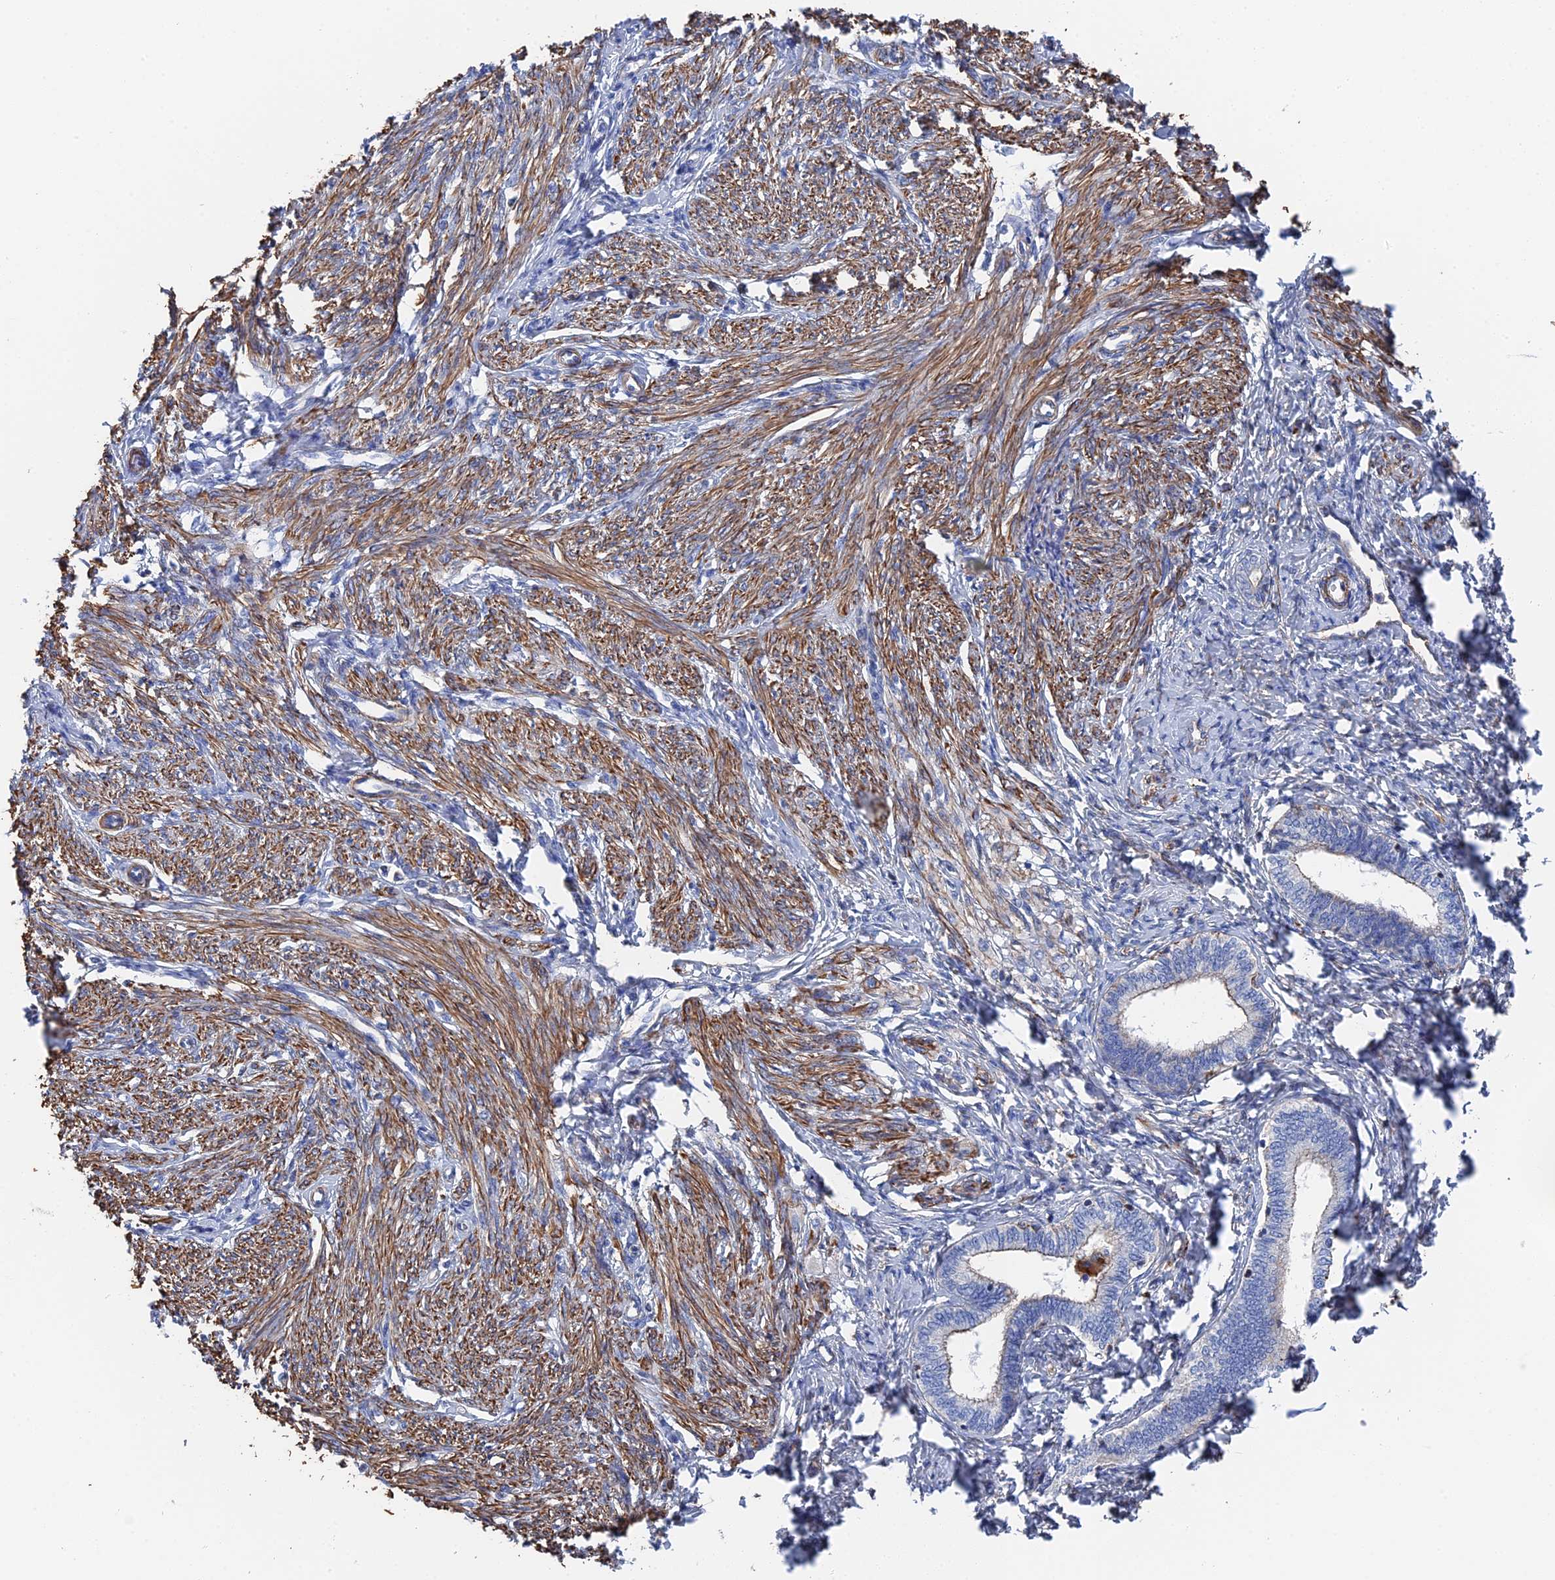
{"staining": {"intensity": "negative", "quantity": "none", "location": "none"}, "tissue": "endometrium", "cell_type": "Cells in endometrial stroma", "image_type": "normal", "snomed": [{"axis": "morphology", "description": "Normal tissue, NOS"}, {"axis": "topography", "description": "Endometrium"}], "caption": "DAB immunohistochemical staining of normal human endometrium exhibits no significant expression in cells in endometrial stroma.", "gene": "STRA6", "patient": {"sex": "female", "age": 72}}